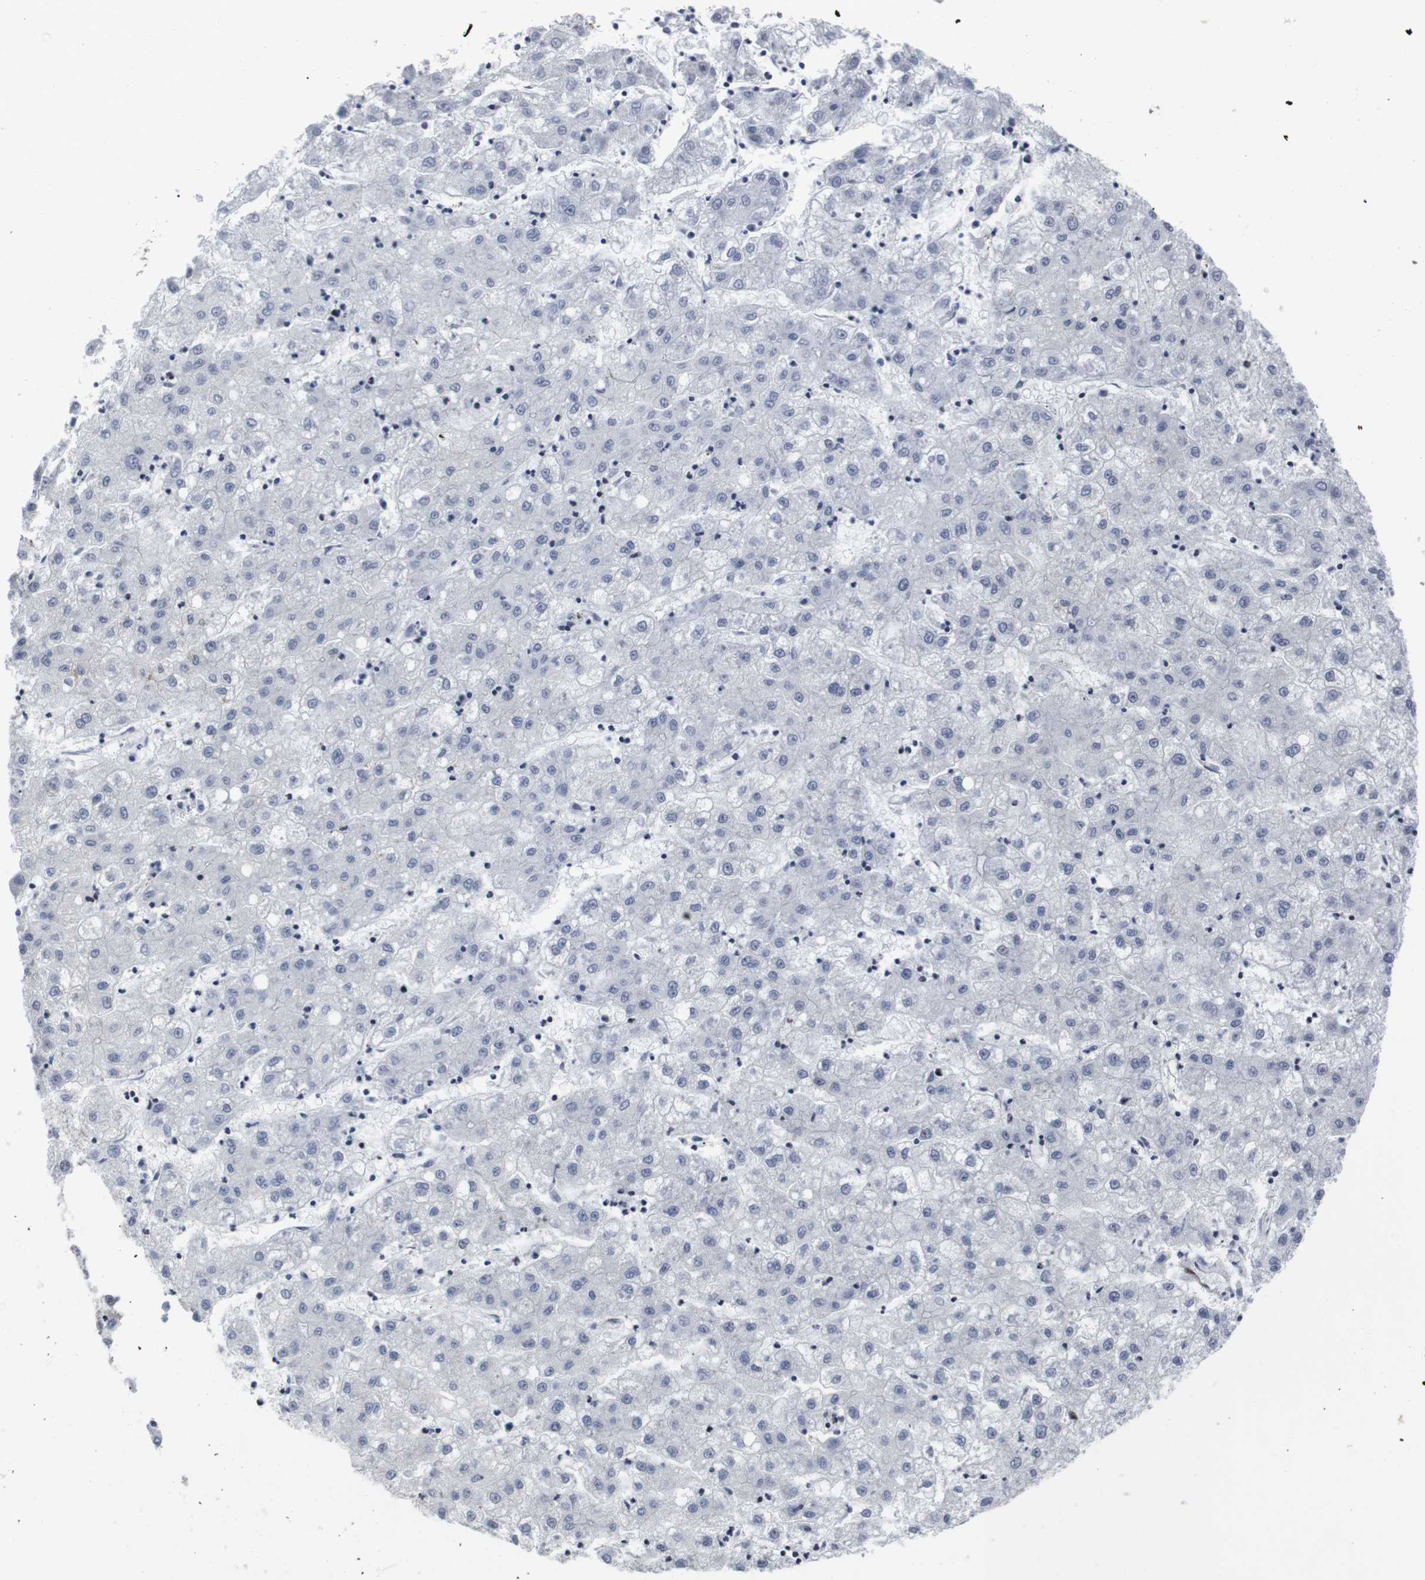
{"staining": {"intensity": "negative", "quantity": "none", "location": "none"}, "tissue": "liver cancer", "cell_type": "Tumor cells", "image_type": "cancer", "snomed": [{"axis": "morphology", "description": "Carcinoma, Hepatocellular, NOS"}, {"axis": "topography", "description": "Liver"}], "caption": "This is an immunohistochemistry image of liver cancer. There is no staining in tumor cells.", "gene": "MLH1", "patient": {"sex": "male", "age": 72}}